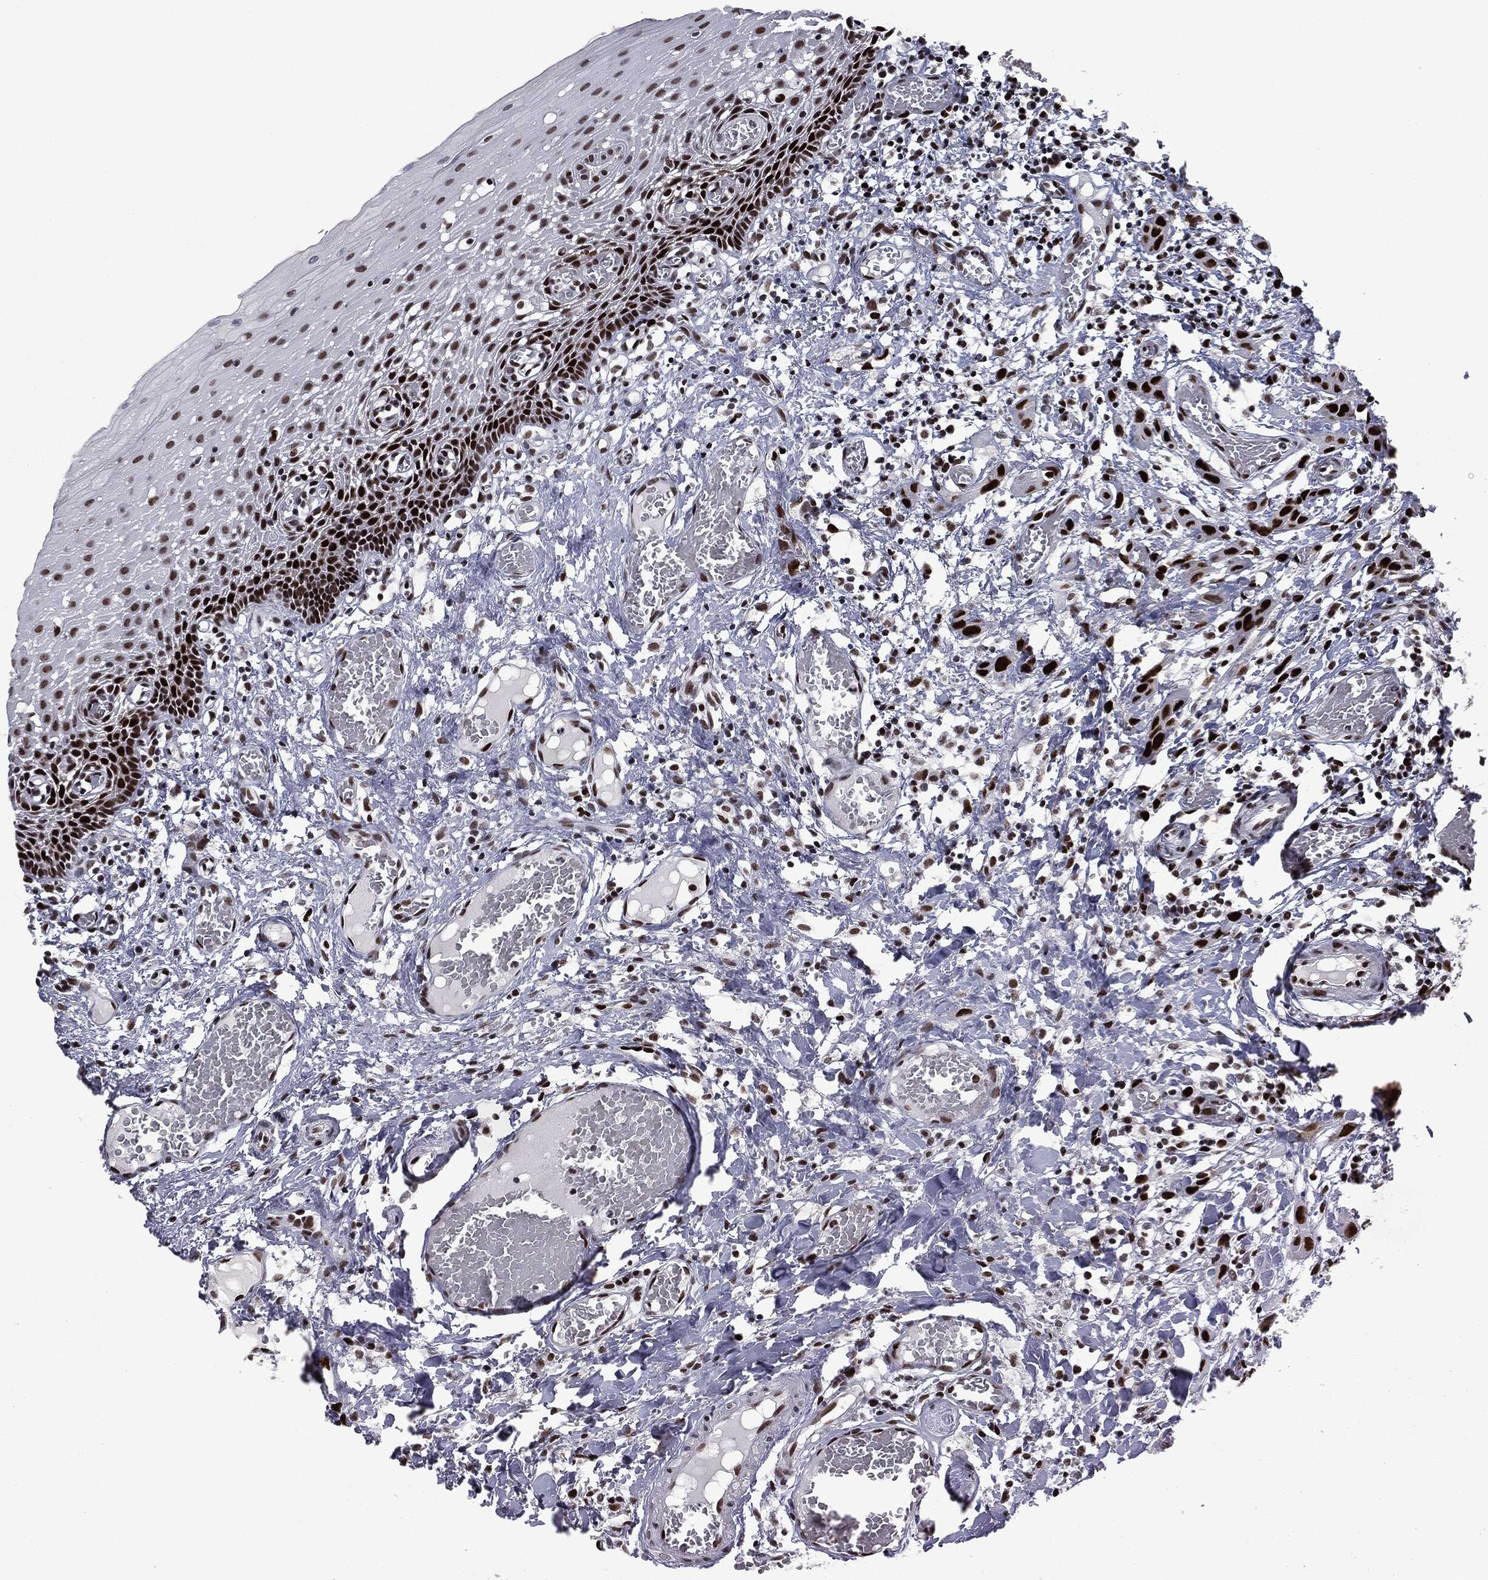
{"staining": {"intensity": "strong", "quantity": ">75%", "location": "nuclear"}, "tissue": "oral mucosa", "cell_type": "Squamous epithelial cells", "image_type": "normal", "snomed": [{"axis": "morphology", "description": "Normal tissue, NOS"}, {"axis": "morphology", "description": "Squamous cell carcinoma, NOS"}, {"axis": "topography", "description": "Oral tissue"}, {"axis": "topography", "description": "Head-Neck"}], "caption": "DAB immunohistochemical staining of benign oral mucosa reveals strong nuclear protein positivity in about >75% of squamous epithelial cells.", "gene": "MSH2", "patient": {"sex": "female", "age": 70}}